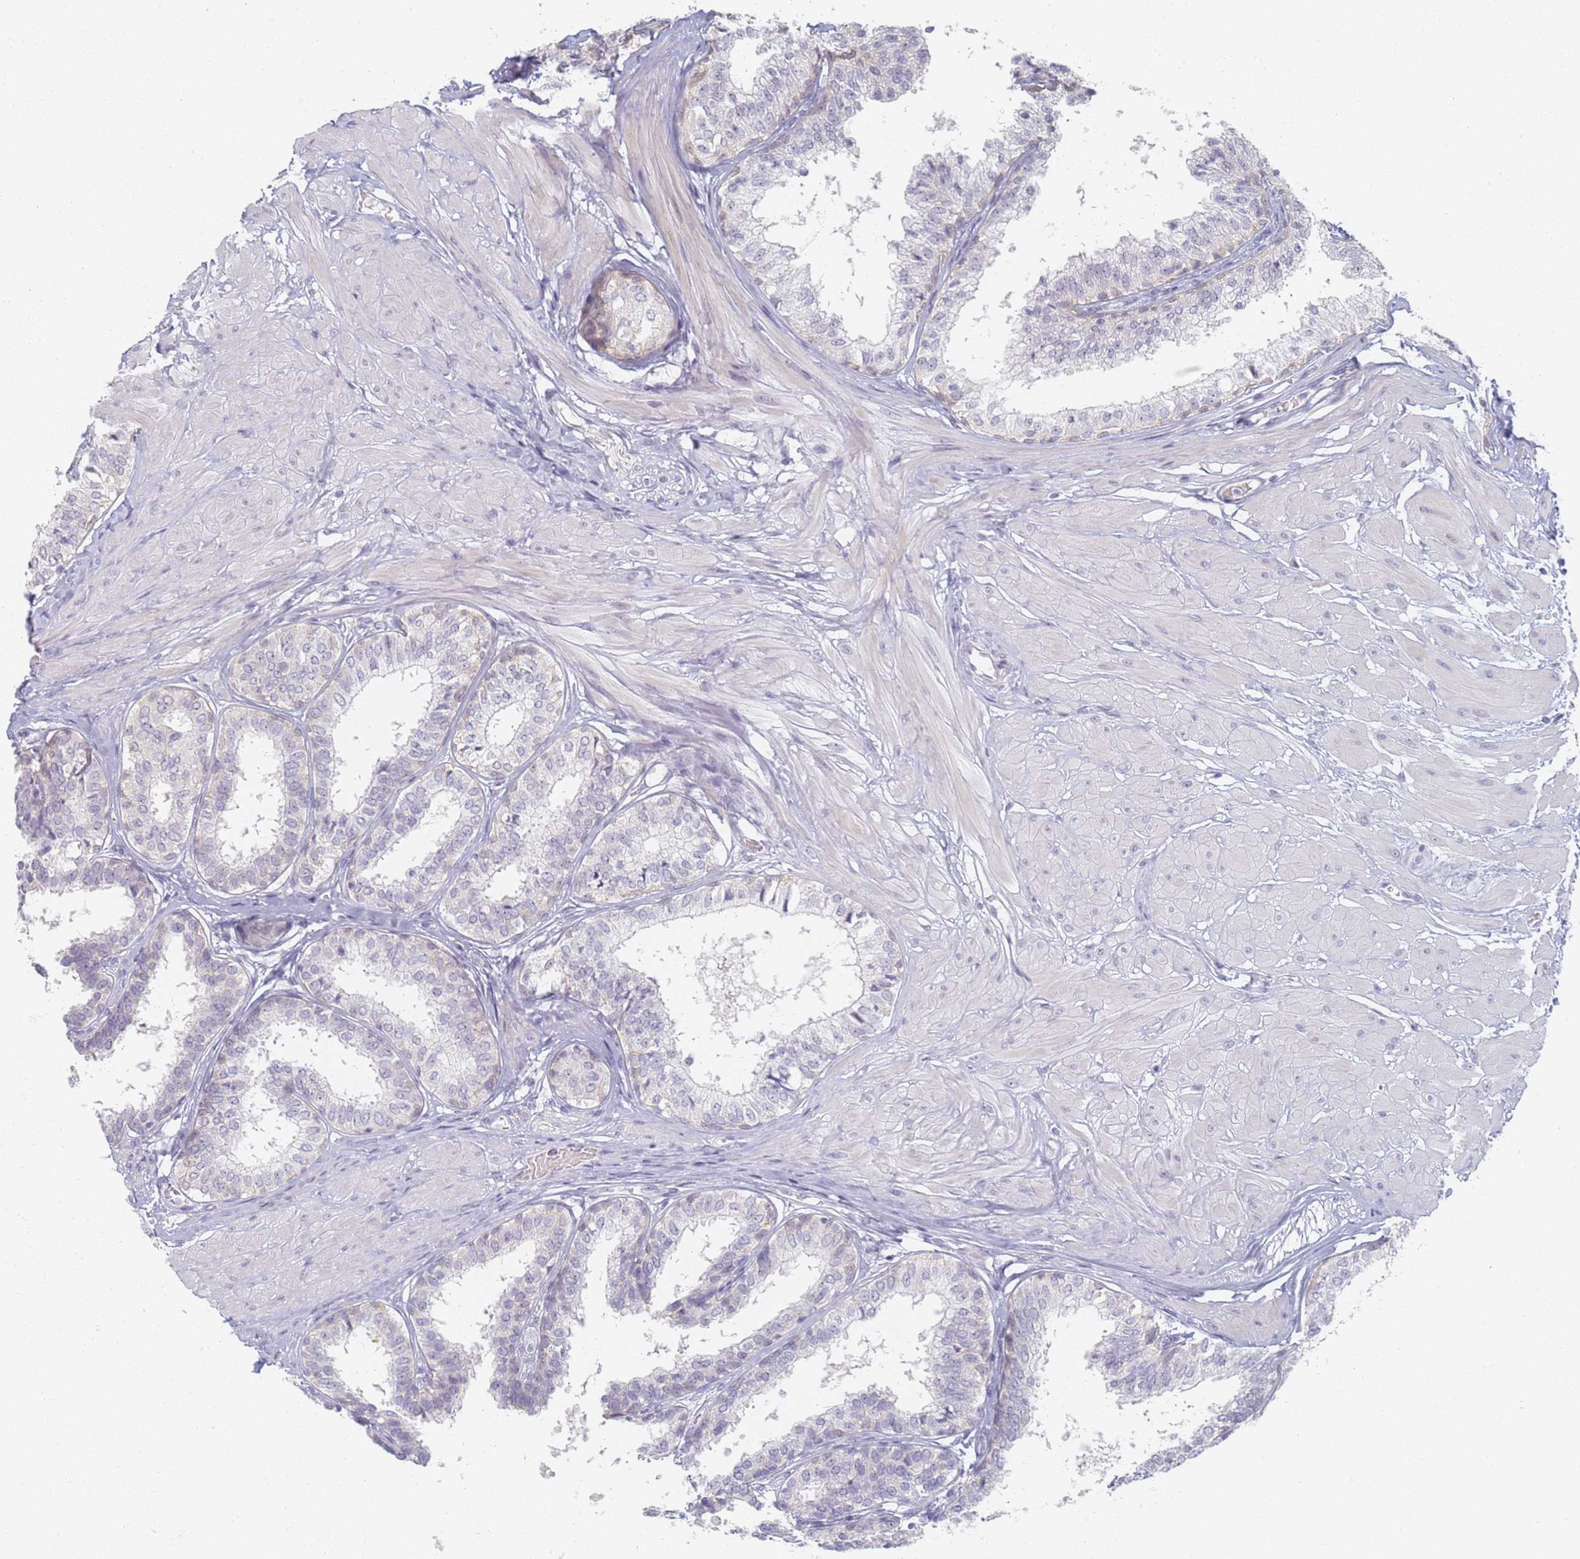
{"staining": {"intensity": "negative", "quantity": "none", "location": "none"}, "tissue": "prostate", "cell_type": "Glandular cells", "image_type": "normal", "snomed": [{"axis": "morphology", "description": "Normal tissue, NOS"}, {"axis": "topography", "description": "Prostate"}], "caption": "DAB immunohistochemical staining of unremarkable human prostate demonstrates no significant staining in glandular cells. Nuclei are stained in blue.", "gene": "SLC38A9", "patient": {"sex": "male", "age": 48}}